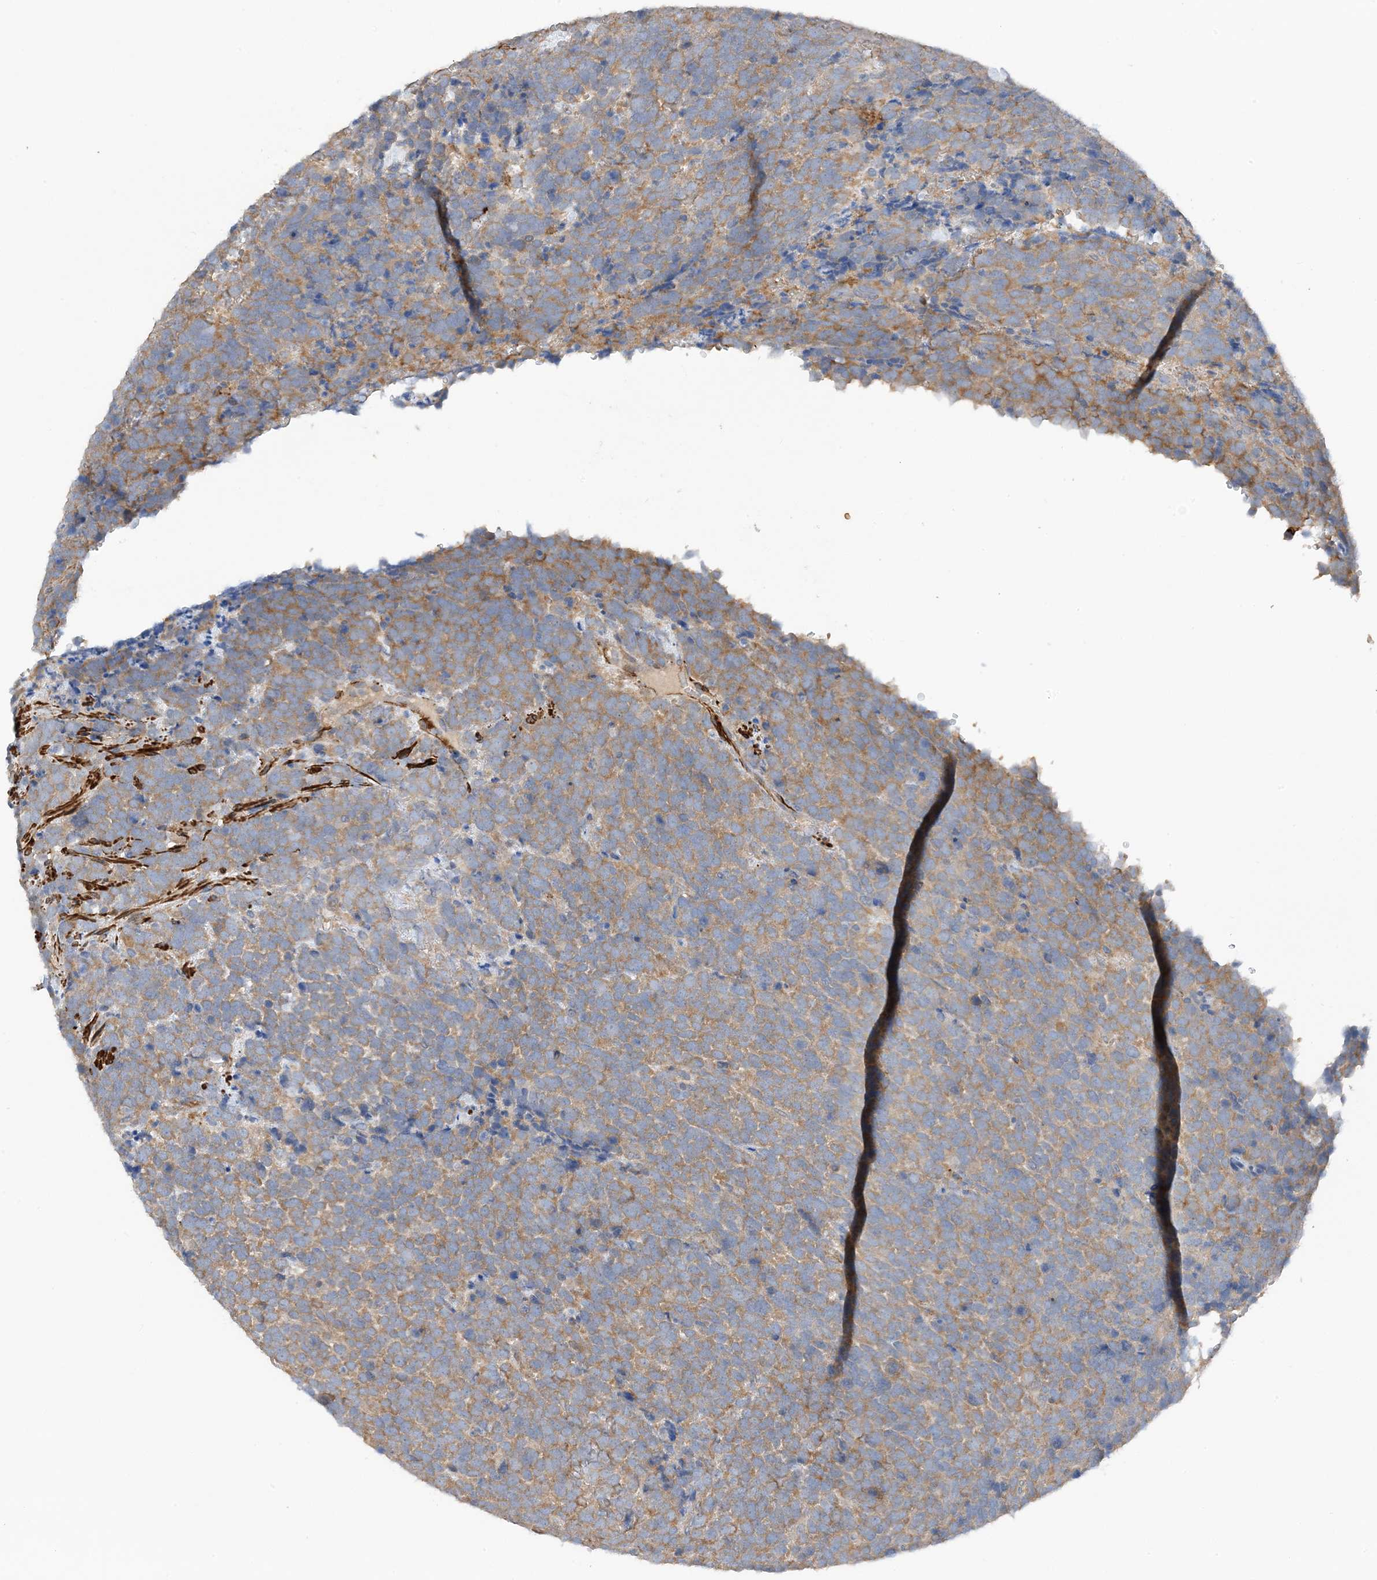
{"staining": {"intensity": "moderate", "quantity": ">75%", "location": "cytoplasmic/membranous"}, "tissue": "urothelial cancer", "cell_type": "Tumor cells", "image_type": "cancer", "snomed": [{"axis": "morphology", "description": "Urothelial carcinoma, High grade"}, {"axis": "topography", "description": "Urinary bladder"}], "caption": "Immunohistochemistry (IHC) staining of high-grade urothelial carcinoma, which displays medium levels of moderate cytoplasmic/membranous positivity in about >75% of tumor cells indicating moderate cytoplasmic/membranous protein positivity. The staining was performed using DAB (brown) for protein detection and nuclei were counterstained in hematoxylin (blue).", "gene": "KIFBP", "patient": {"sex": "female", "age": 82}}